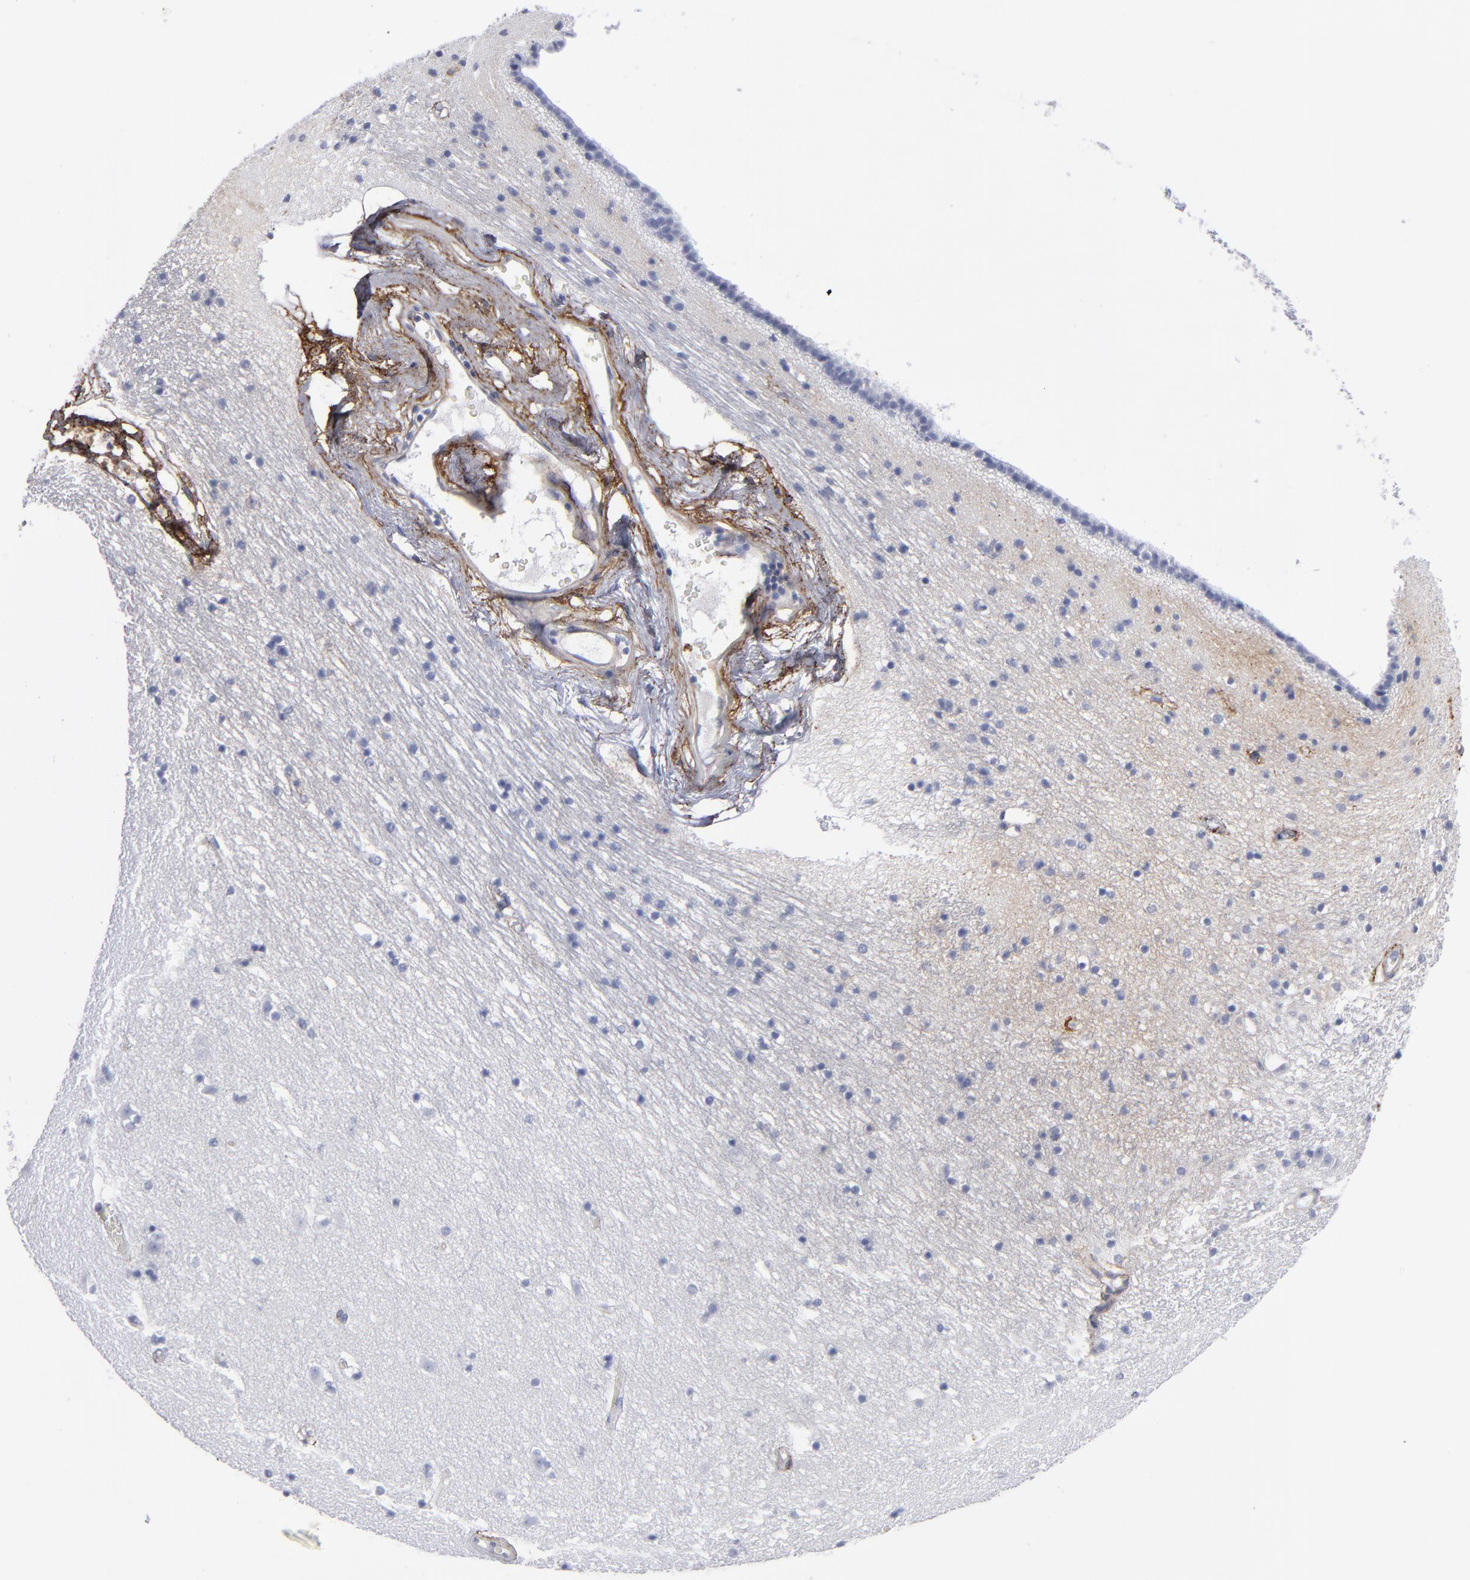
{"staining": {"intensity": "negative", "quantity": "none", "location": "none"}, "tissue": "caudate", "cell_type": "Glial cells", "image_type": "normal", "snomed": [{"axis": "morphology", "description": "Normal tissue, NOS"}, {"axis": "topography", "description": "Lateral ventricle wall"}], "caption": "Micrograph shows no significant protein staining in glial cells of benign caudate. Nuclei are stained in blue.", "gene": "EMILIN1", "patient": {"sex": "male", "age": 45}}